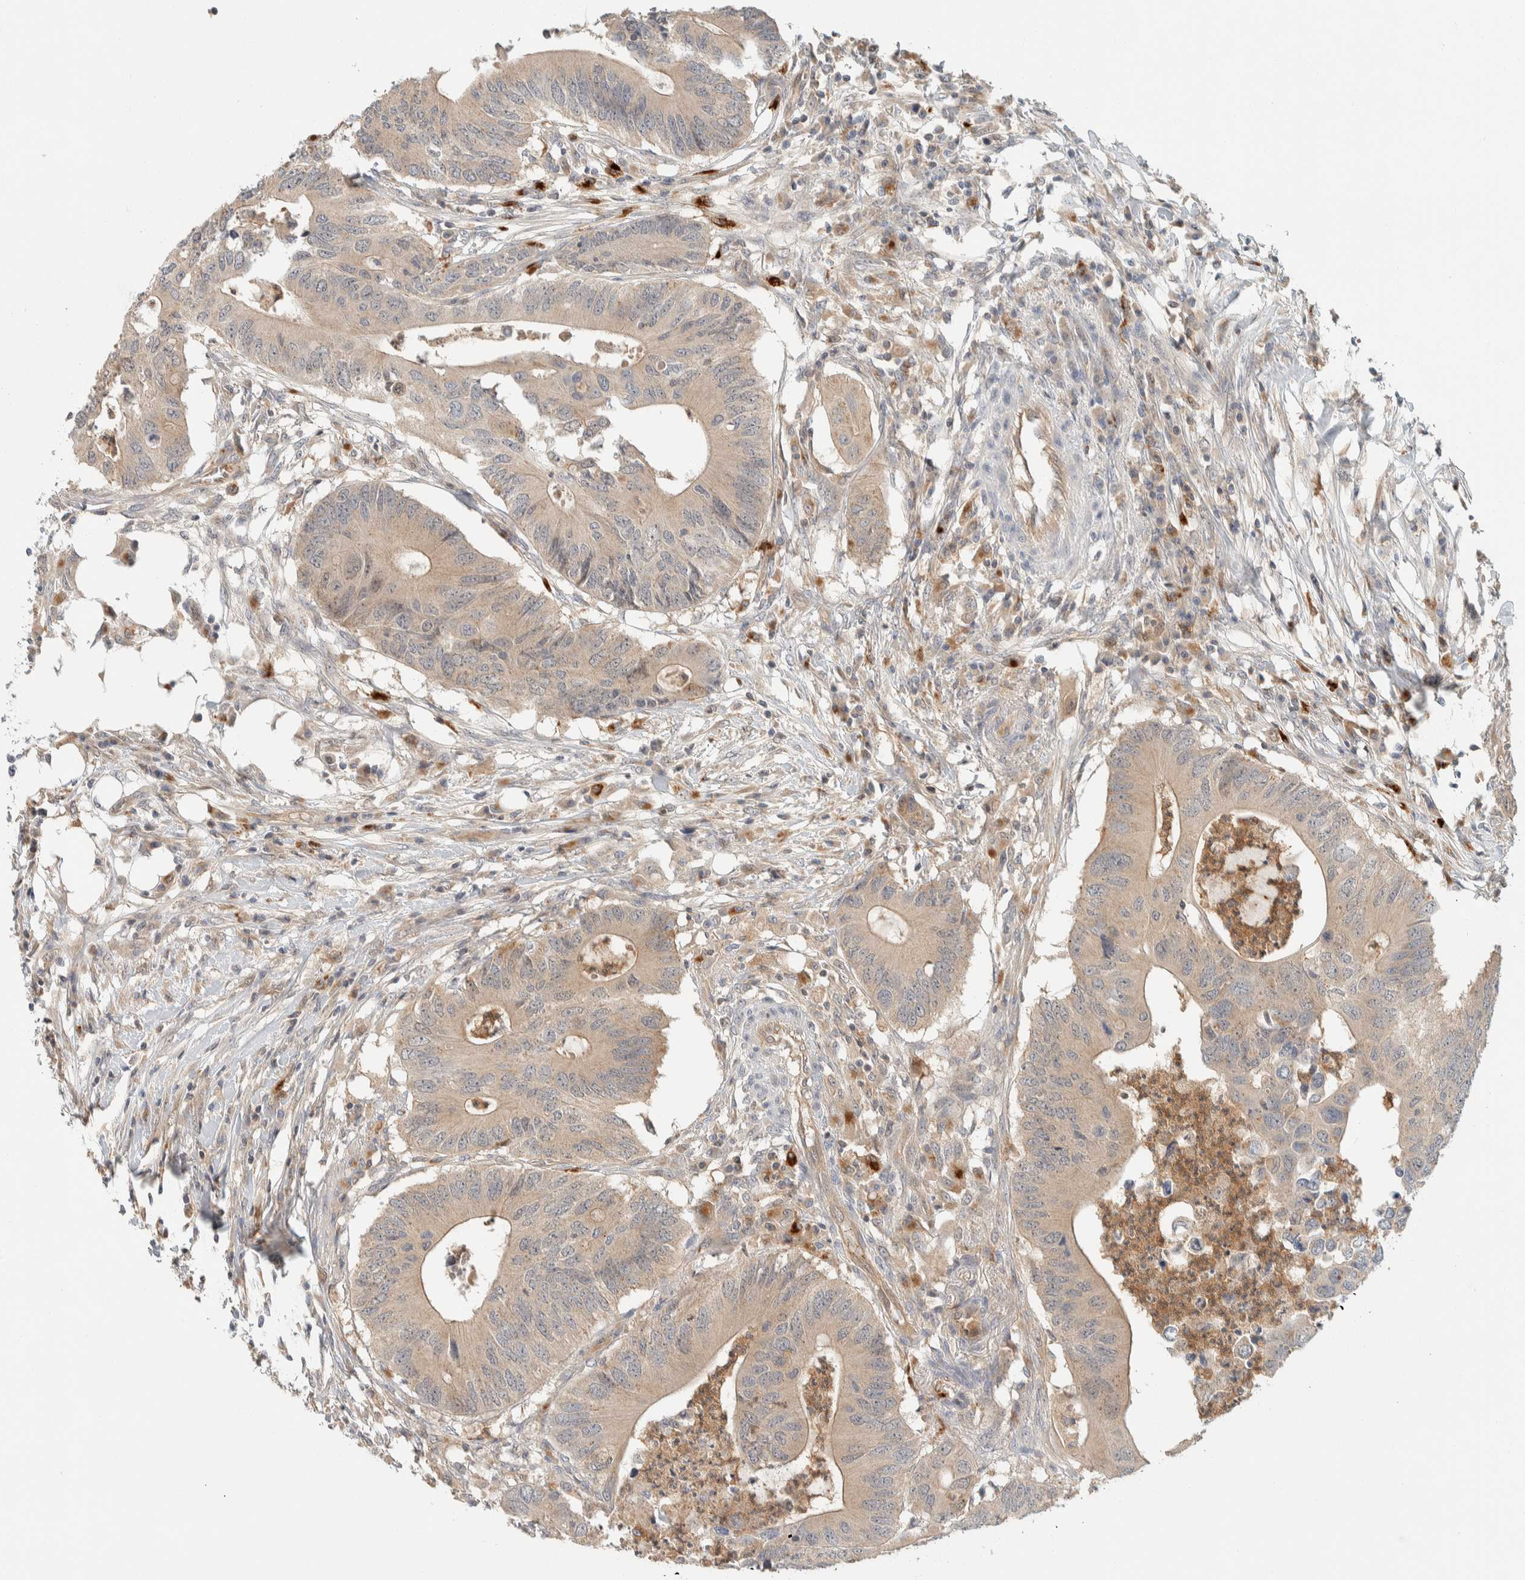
{"staining": {"intensity": "weak", "quantity": ">75%", "location": "cytoplasmic/membranous"}, "tissue": "colorectal cancer", "cell_type": "Tumor cells", "image_type": "cancer", "snomed": [{"axis": "morphology", "description": "Adenocarcinoma, NOS"}, {"axis": "topography", "description": "Colon"}], "caption": "Immunohistochemical staining of human colorectal cancer demonstrates weak cytoplasmic/membranous protein expression in approximately >75% of tumor cells. Ihc stains the protein of interest in brown and the nuclei are stained blue.", "gene": "GCLM", "patient": {"sex": "male", "age": 71}}